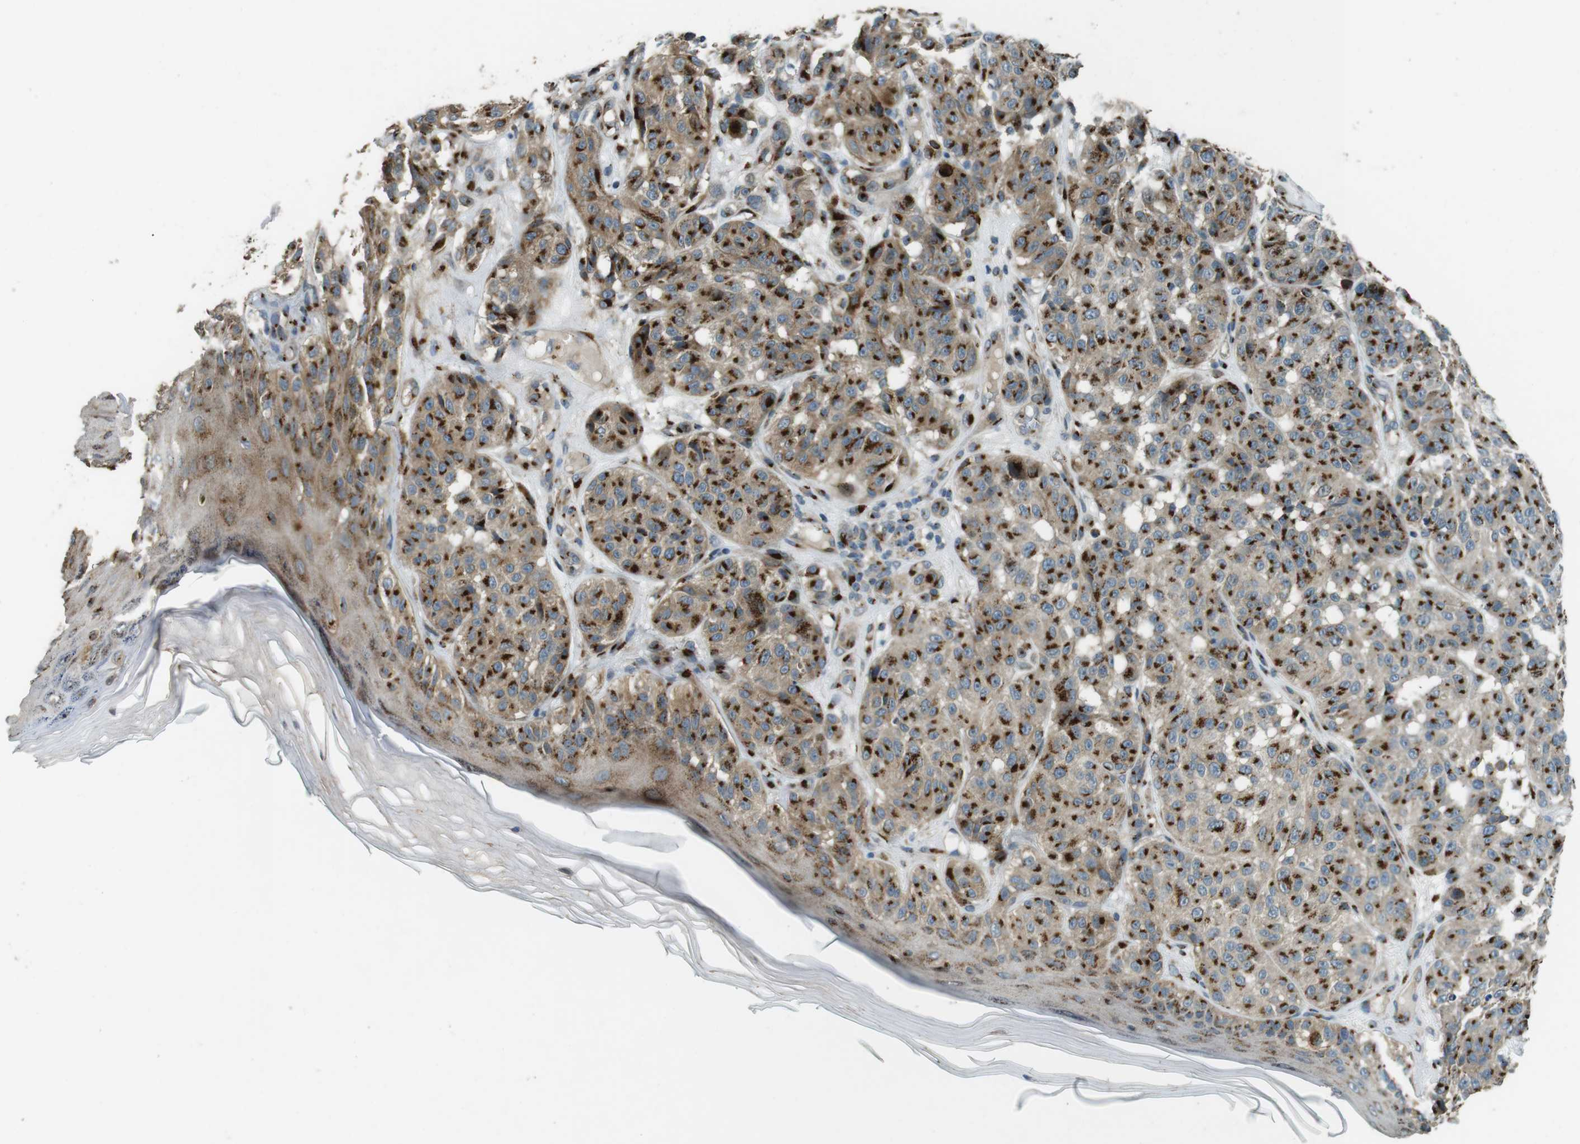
{"staining": {"intensity": "strong", "quantity": ">75%", "location": "cytoplasmic/membranous"}, "tissue": "melanoma", "cell_type": "Tumor cells", "image_type": "cancer", "snomed": [{"axis": "morphology", "description": "Malignant melanoma, NOS"}, {"axis": "topography", "description": "Skin"}], "caption": "Malignant melanoma stained for a protein reveals strong cytoplasmic/membranous positivity in tumor cells. The staining was performed using DAB, with brown indicating positive protein expression. Nuclei are stained blue with hematoxylin.", "gene": "TMEM115", "patient": {"sex": "female", "age": 46}}